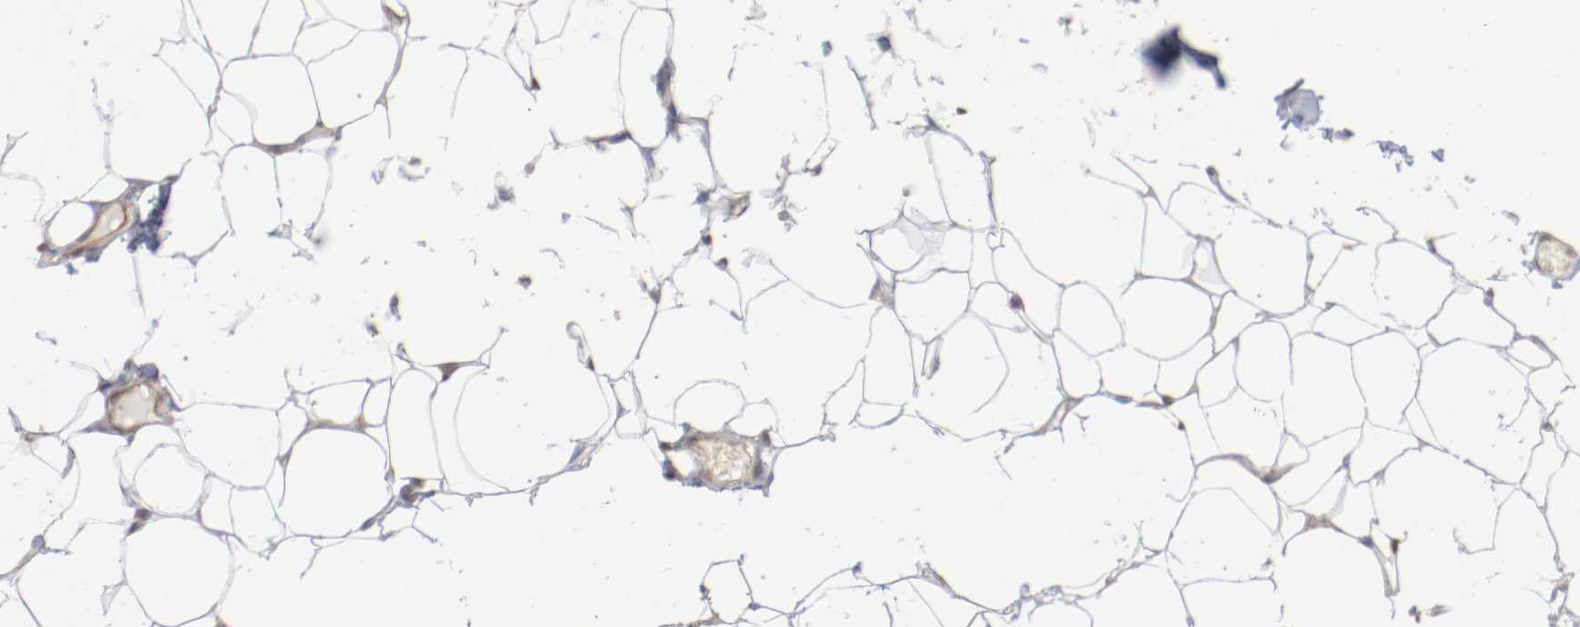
{"staining": {"intensity": "negative", "quantity": "none", "location": "none"}, "tissue": "adipose tissue", "cell_type": "Adipocytes", "image_type": "normal", "snomed": [{"axis": "morphology", "description": "Normal tissue, NOS"}, {"axis": "topography", "description": "Soft tissue"}], "caption": "Adipose tissue was stained to show a protein in brown. There is no significant staining in adipocytes. The staining is performed using DAB brown chromogen with nuclei counter-stained in using hematoxylin.", "gene": "ARHGEF6", "patient": {"sex": "male", "age": 26}}